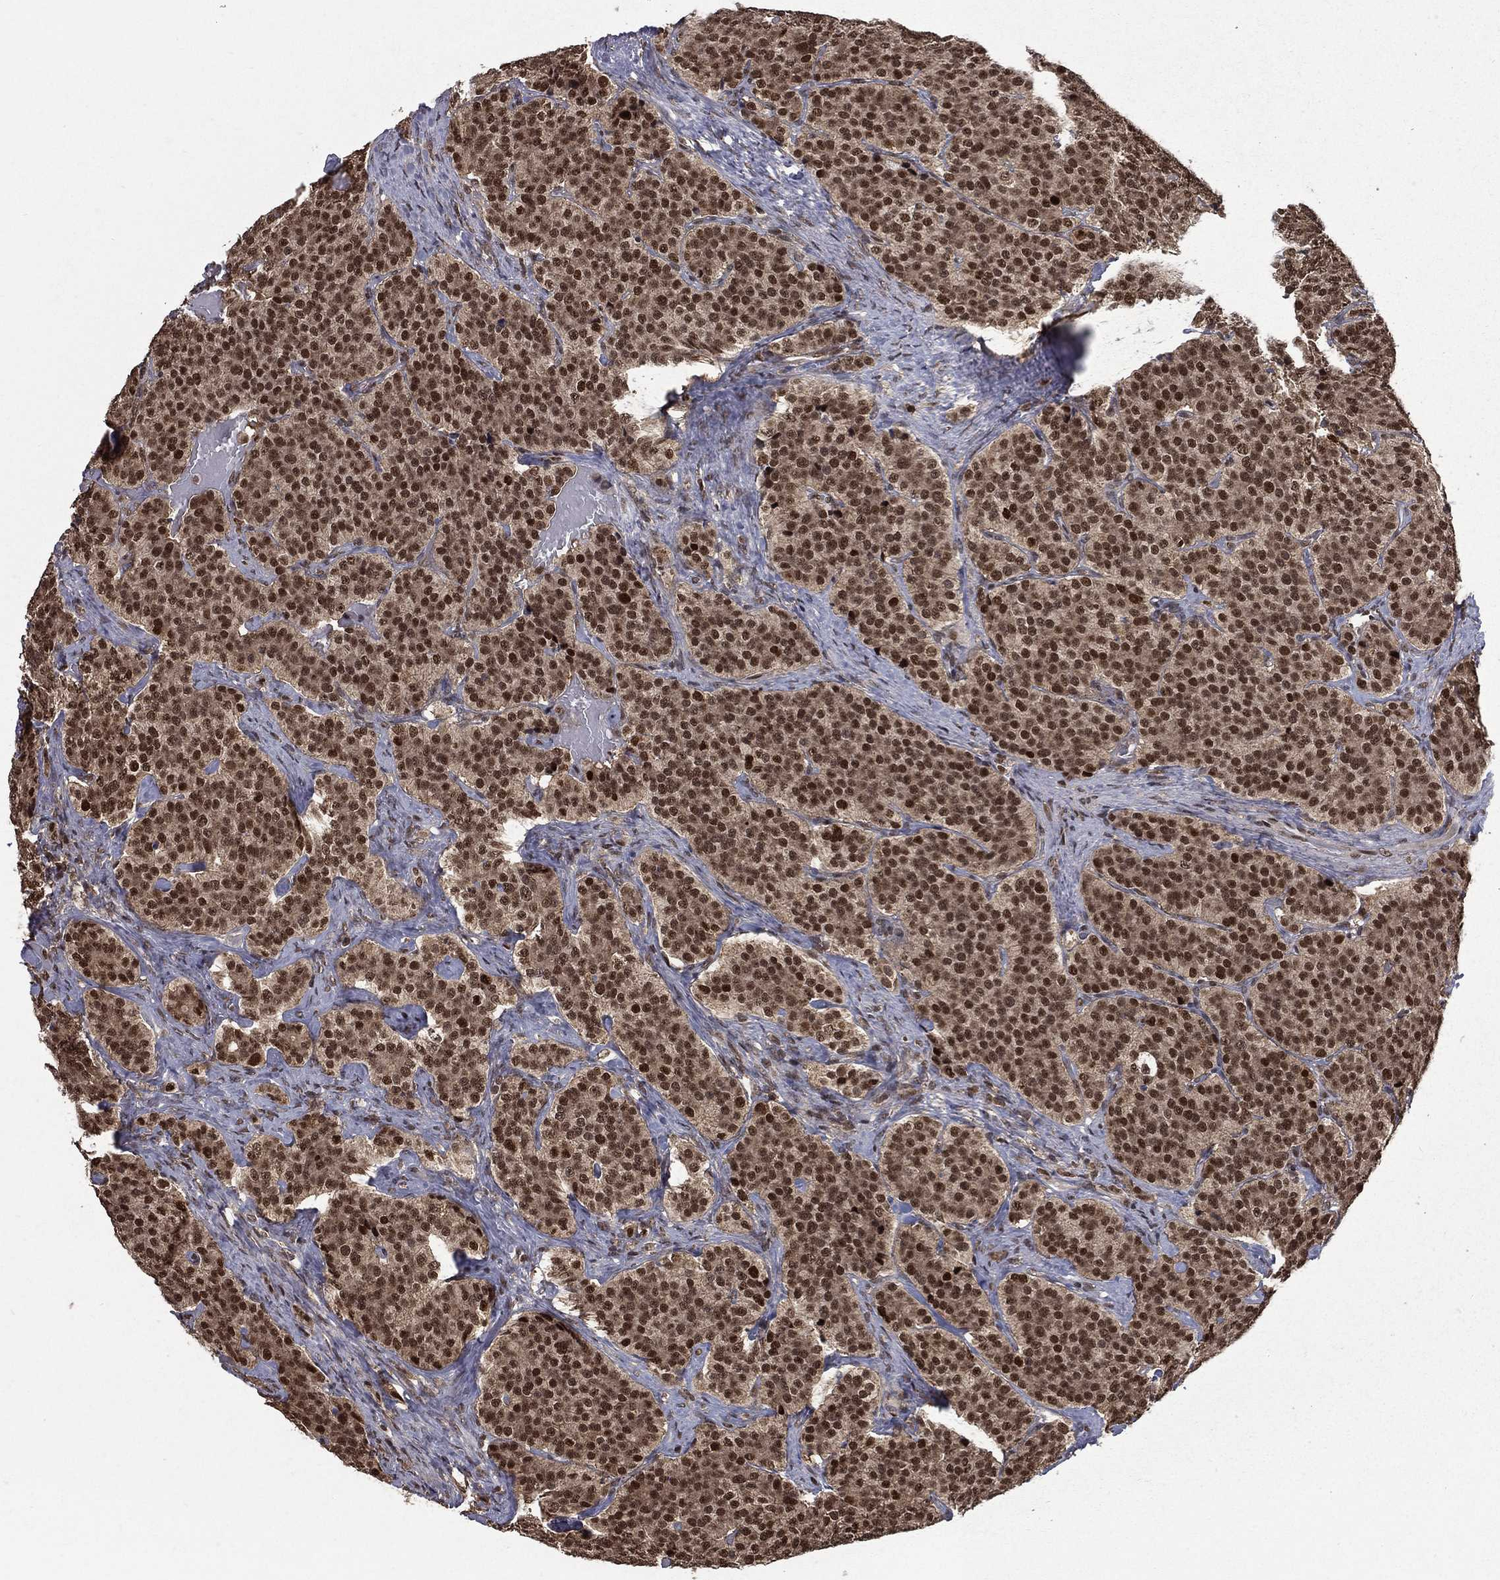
{"staining": {"intensity": "strong", "quantity": "25%-75%", "location": "nuclear"}, "tissue": "carcinoid", "cell_type": "Tumor cells", "image_type": "cancer", "snomed": [{"axis": "morphology", "description": "Carcinoid, malignant, NOS"}, {"axis": "topography", "description": "Small intestine"}], "caption": "Protein analysis of carcinoid (malignant) tissue reveals strong nuclear positivity in about 25%-75% of tumor cells.", "gene": "JMJD6", "patient": {"sex": "female", "age": 58}}